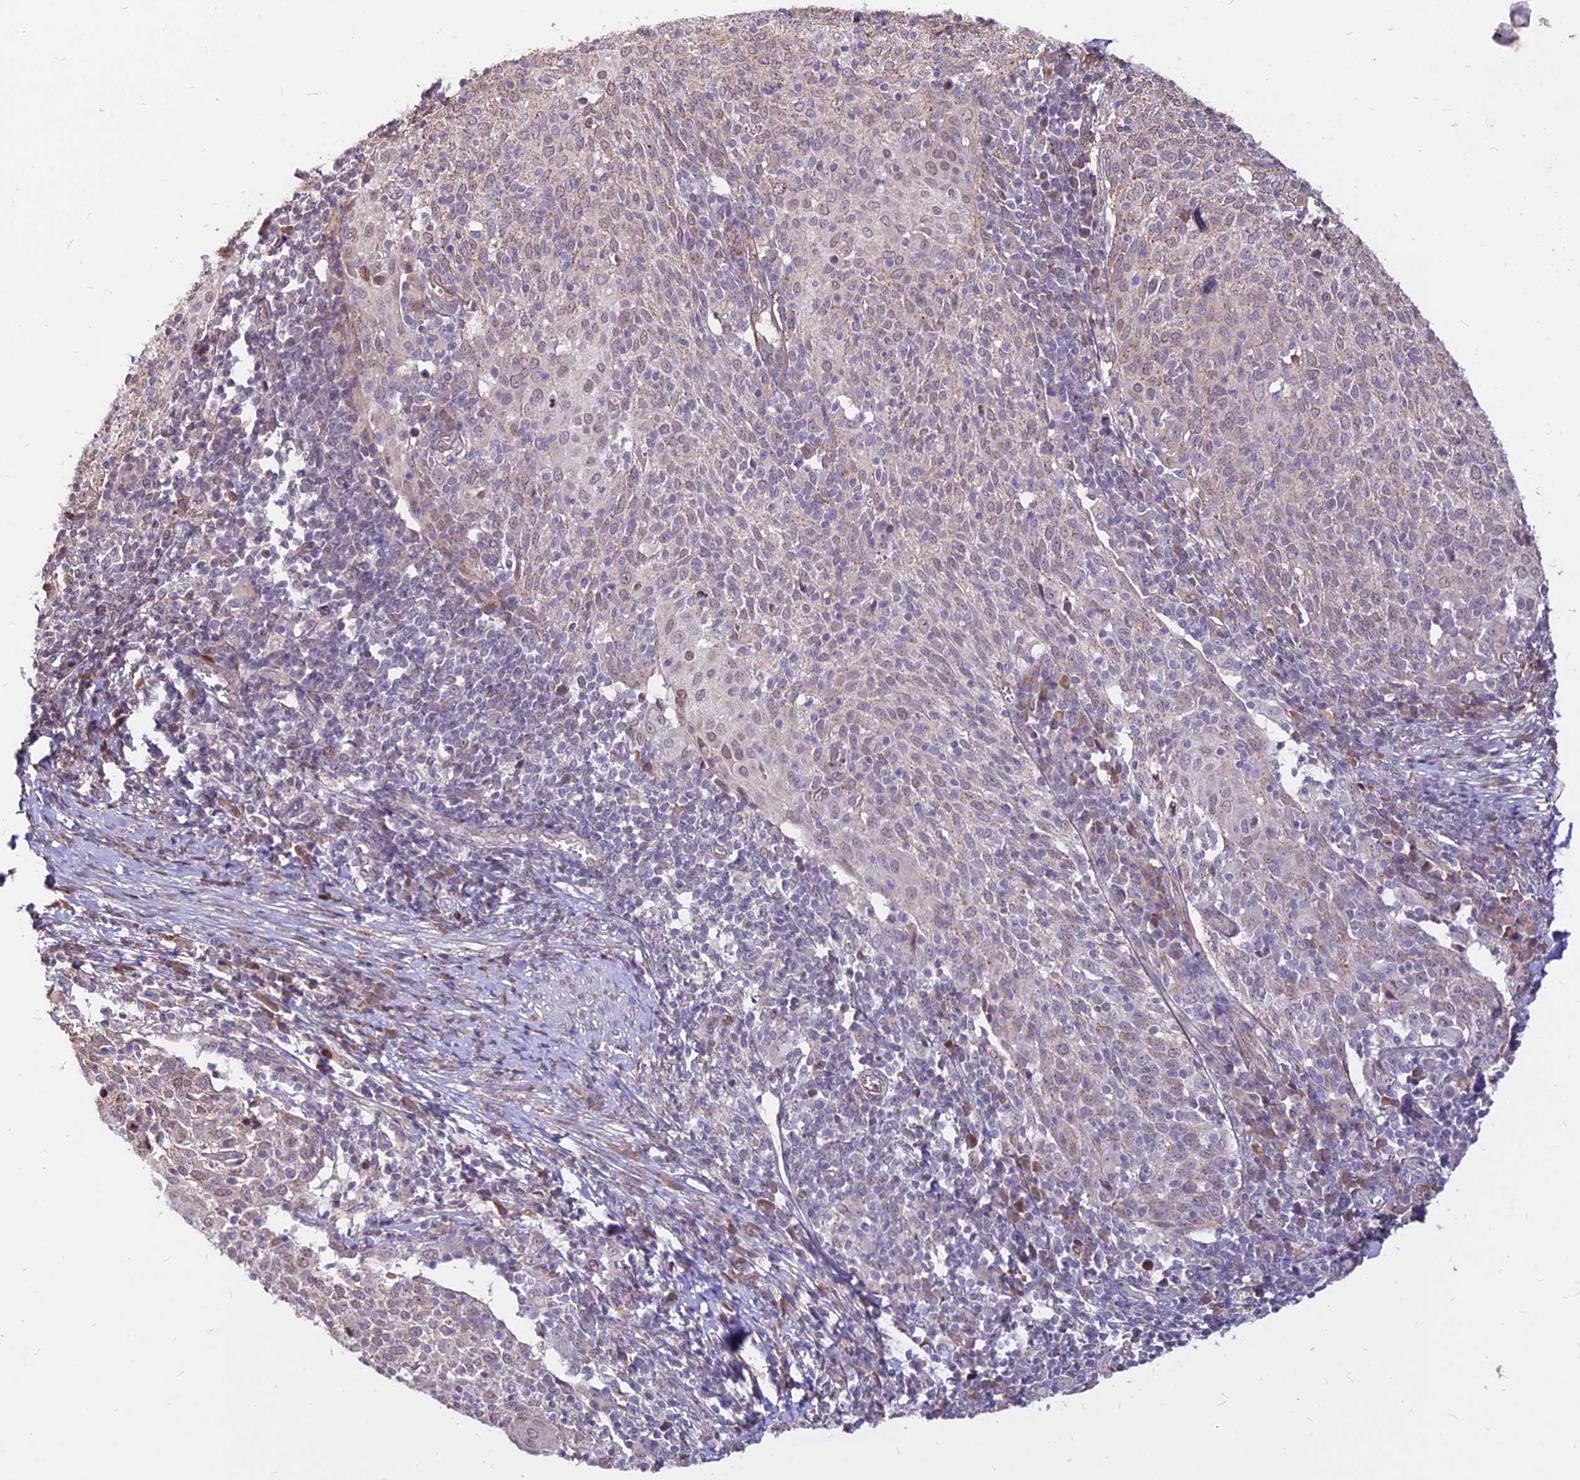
{"staining": {"intensity": "weak", "quantity": "<25%", "location": "cytoplasmic/membranous,nuclear"}, "tissue": "cervical cancer", "cell_type": "Tumor cells", "image_type": "cancer", "snomed": [{"axis": "morphology", "description": "Squamous cell carcinoma, NOS"}, {"axis": "topography", "description": "Cervix"}], "caption": "There is no significant staining in tumor cells of cervical squamous cell carcinoma.", "gene": "C11orf68", "patient": {"sex": "female", "age": 52}}